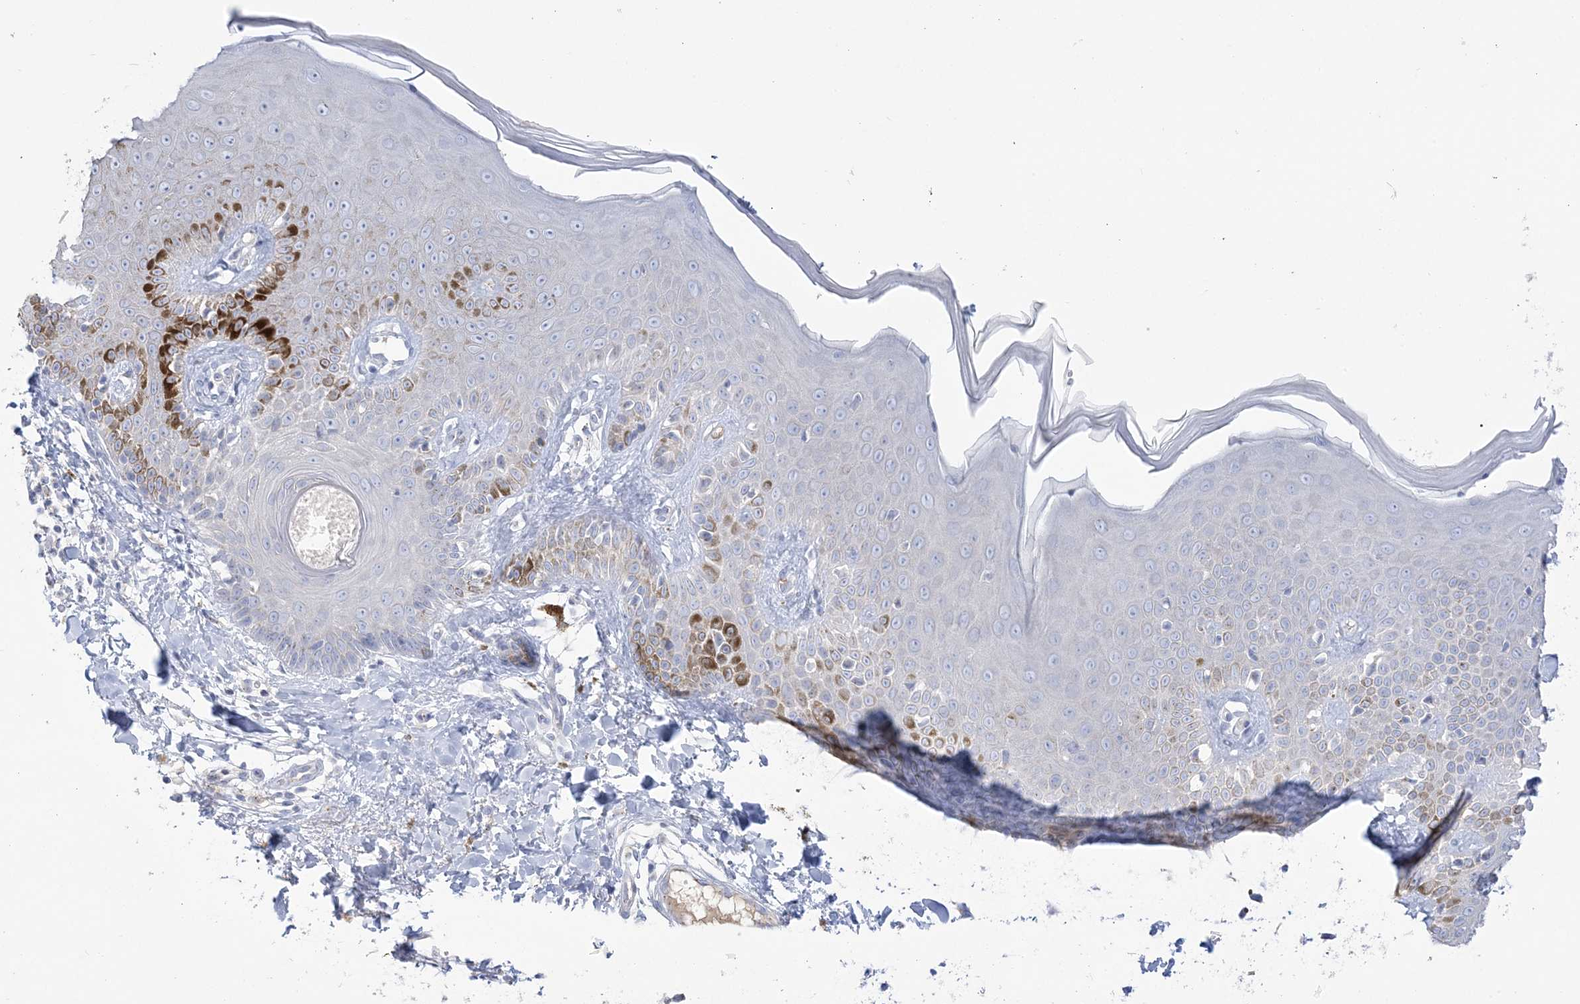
{"staining": {"intensity": "negative", "quantity": "none", "location": "none"}, "tissue": "skin", "cell_type": "Fibroblasts", "image_type": "normal", "snomed": [{"axis": "morphology", "description": "Normal tissue, NOS"}, {"axis": "topography", "description": "Skin"}], "caption": "Histopathology image shows no protein positivity in fibroblasts of normal skin.", "gene": "SEMA3D", "patient": {"sex": "male", "age": 52}}